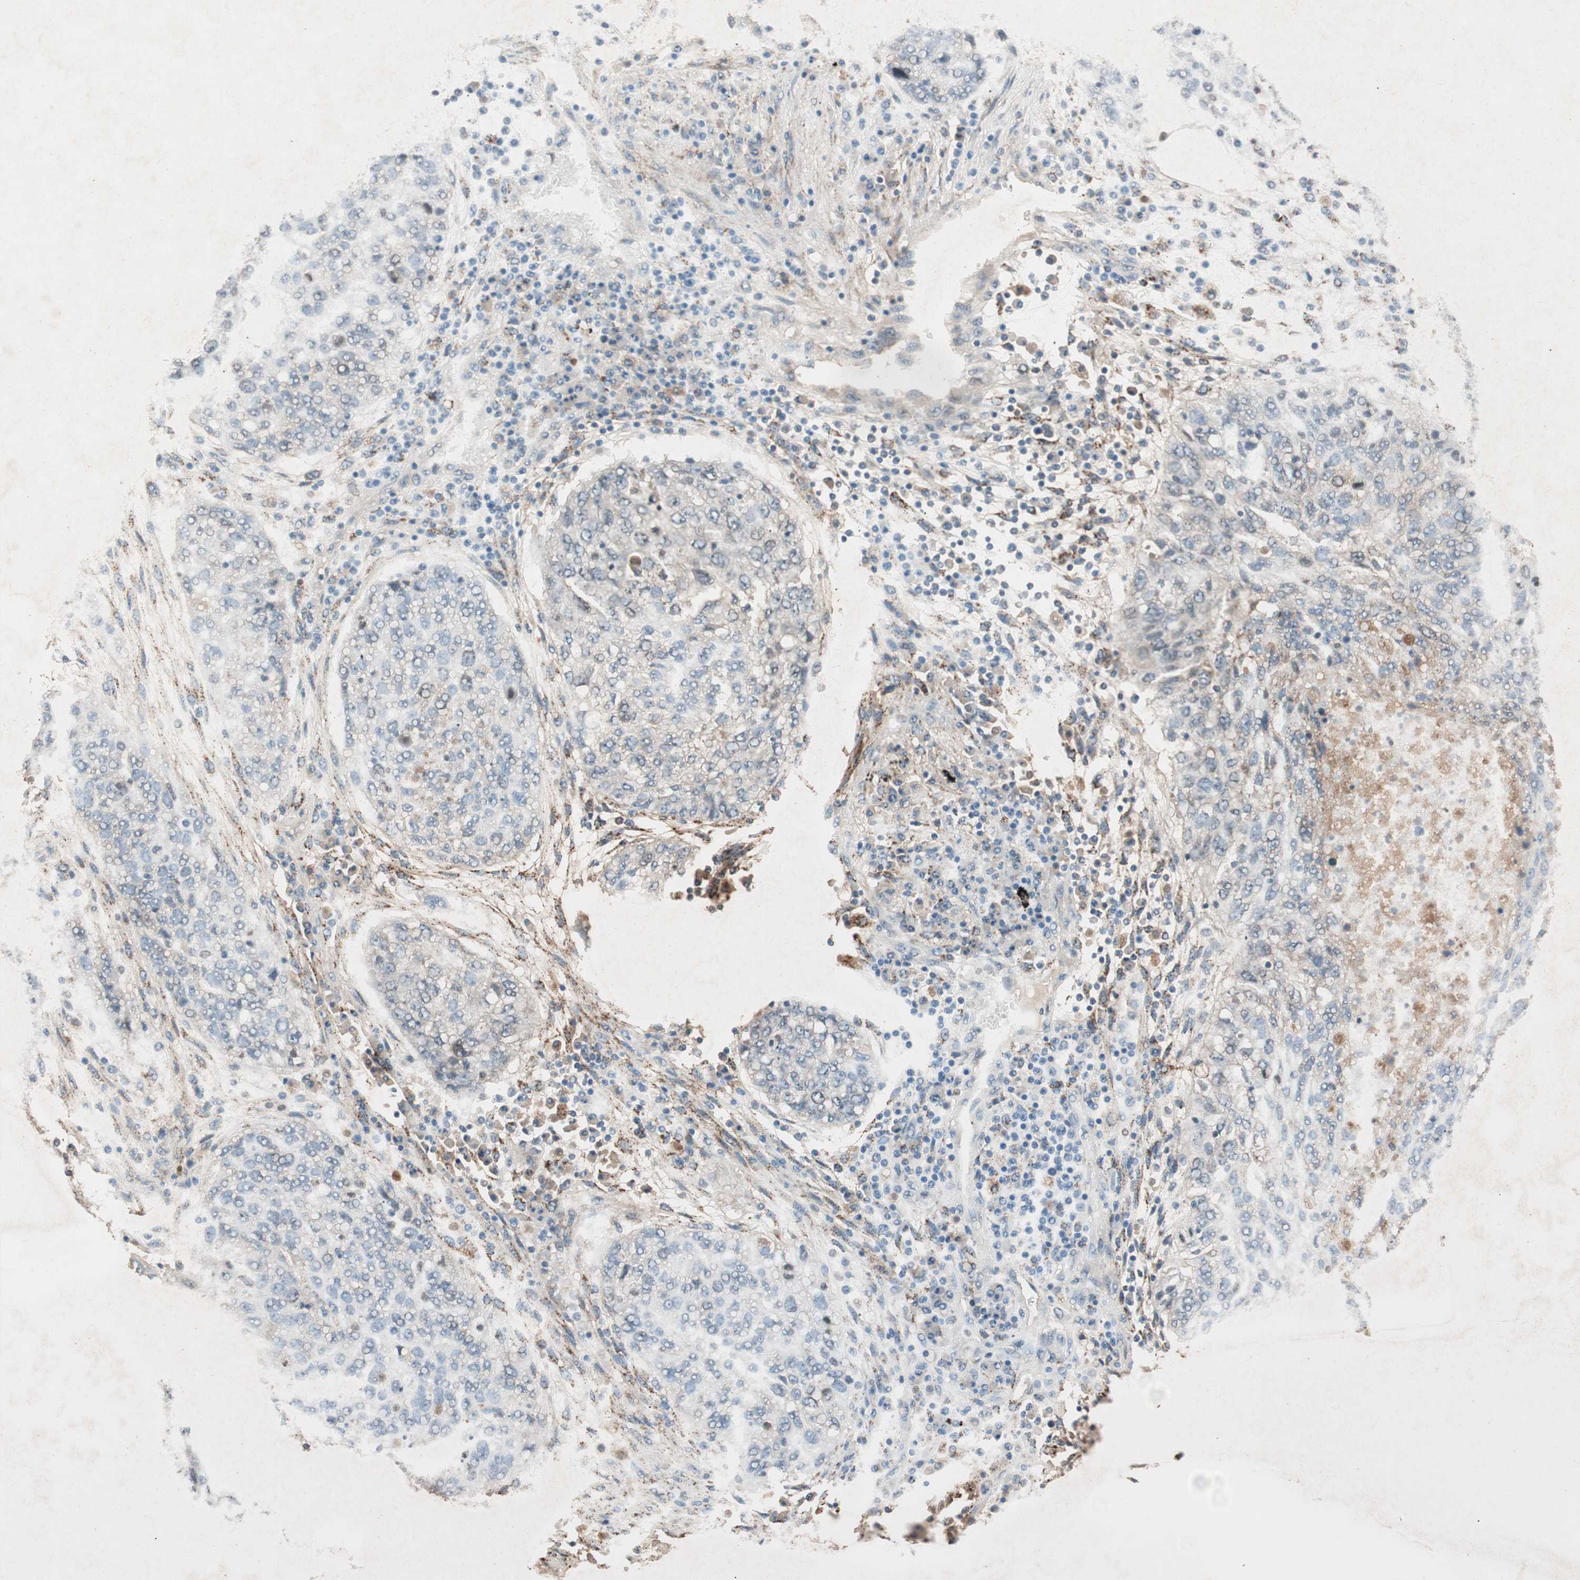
{"staining": {"intensity": "weak", "quantity": "<25%", "location": "cytoplasmic/membranous"}, "tissue": "lung cancer", "cell_type": "Tumor cells", "image_type": "cancer", "snomed": [{"axis": "morphology", "description": "Squamous cell carcinoma, NOS"}, {"axis": "topography", "description": "Lung"}], "caption": "Lung cancer (squamous cell carcinoma) was stained to show a protein in brown. There is no significant positivity in tumor cells.", "gene": "NFRKB", "patient": {"sex": "female", "age": 63}}